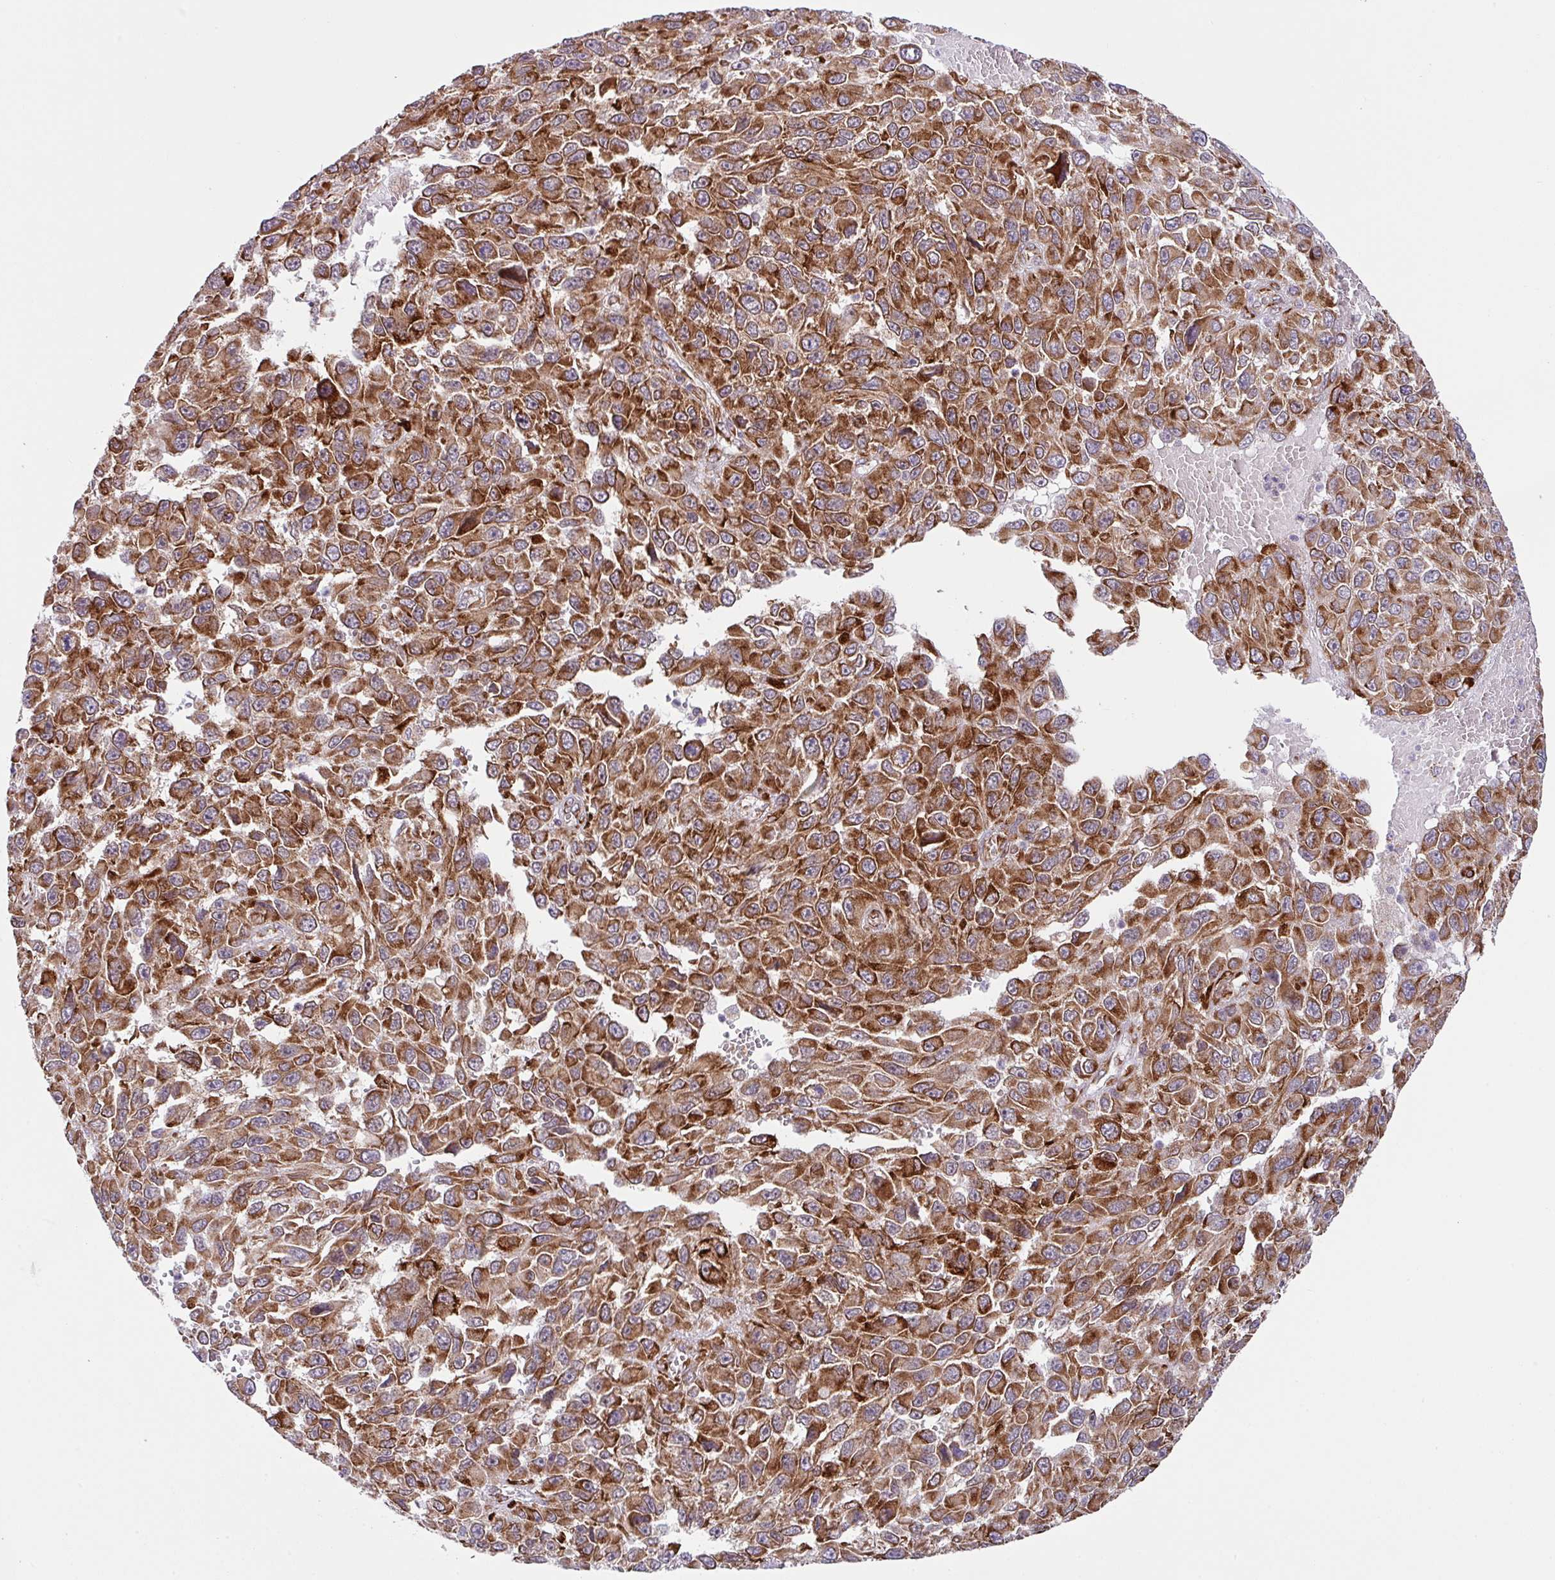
{"staining": {"intensity": "strong", "quantity": ">75%", "location": "cytoplasmic/membranous"}, "tissue": "melanoma", "cell_type": "Tumor cells", "image_type": "cancer", "snomed": [{"axis": "morphology", "description": "Normal tissue, NOS"}, {"axis": "morphology", "description": "Malignant melanoma, NOS"}, {"axis": "topography", "description": "Skin"}], "caption": "DAB immunohistochemical staining of melanoma exhibits strong cytoplasmic/membranous protein staining in approximately >75% of tumor cells.", "gene": "SLC39A7", "patient": {"sex": "female", "age": 96}}